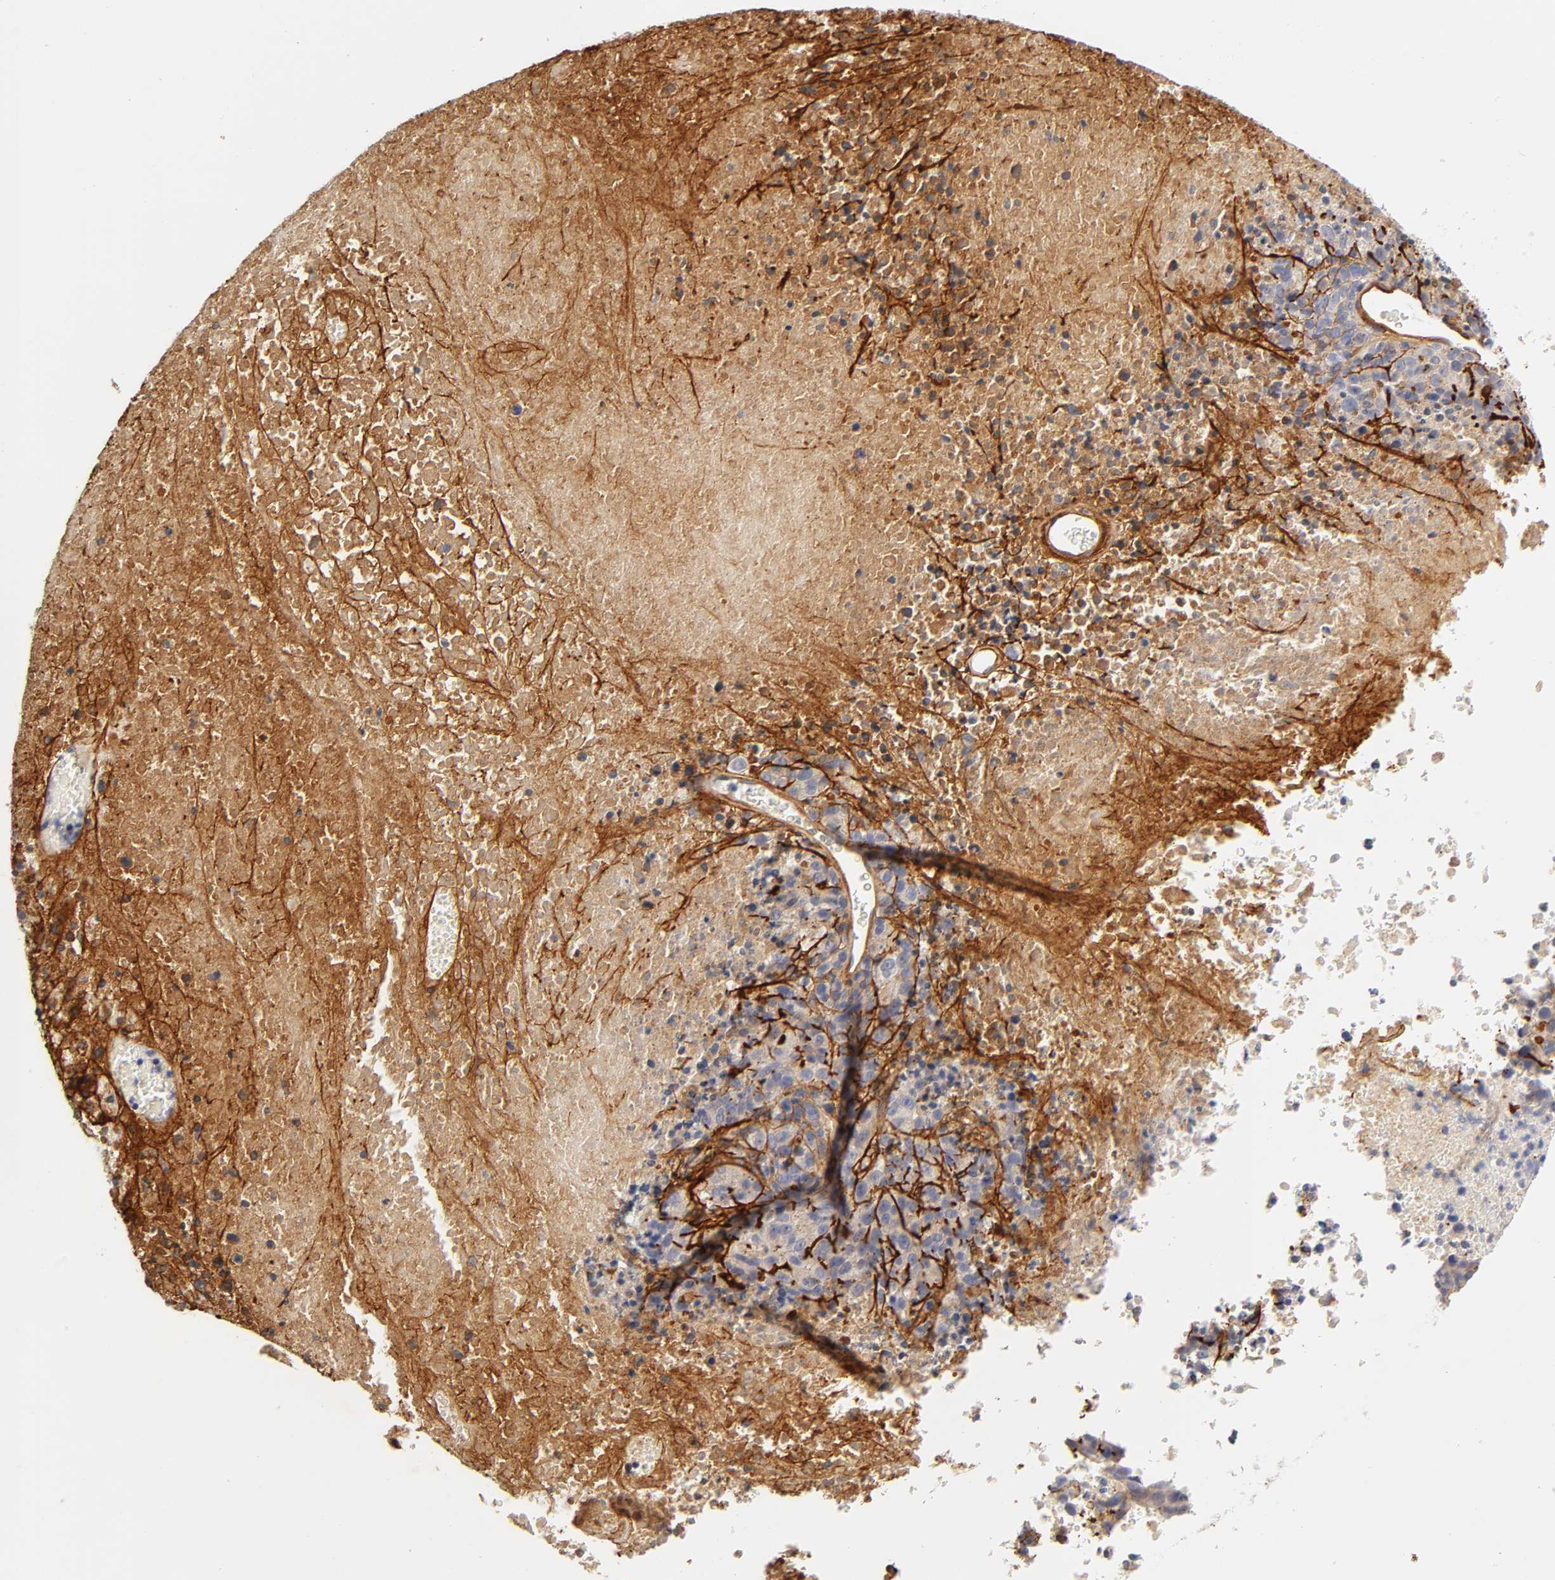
{"staining": {"intensity": "negative", "quantity": "none", "location": "none"}, "tissue": "melanoma", "cell_type": "Tumor cells", "image_type": "cancer", "snomed": [{"axis": "morphology", "description": "Malignant melanoma, Metastatic site"}, {"axis": "topography", "description": "Cerebral cortex"}], "caption": "The histopathology image exhibits no significant positivity in tumor cells of melanoma. (DAB (3,3'-diaminobenzidine) immunohistochemistry (IHC), high magnification).", "gene": "LAMB1", "patient": {"sex": "female", "age": 52}}